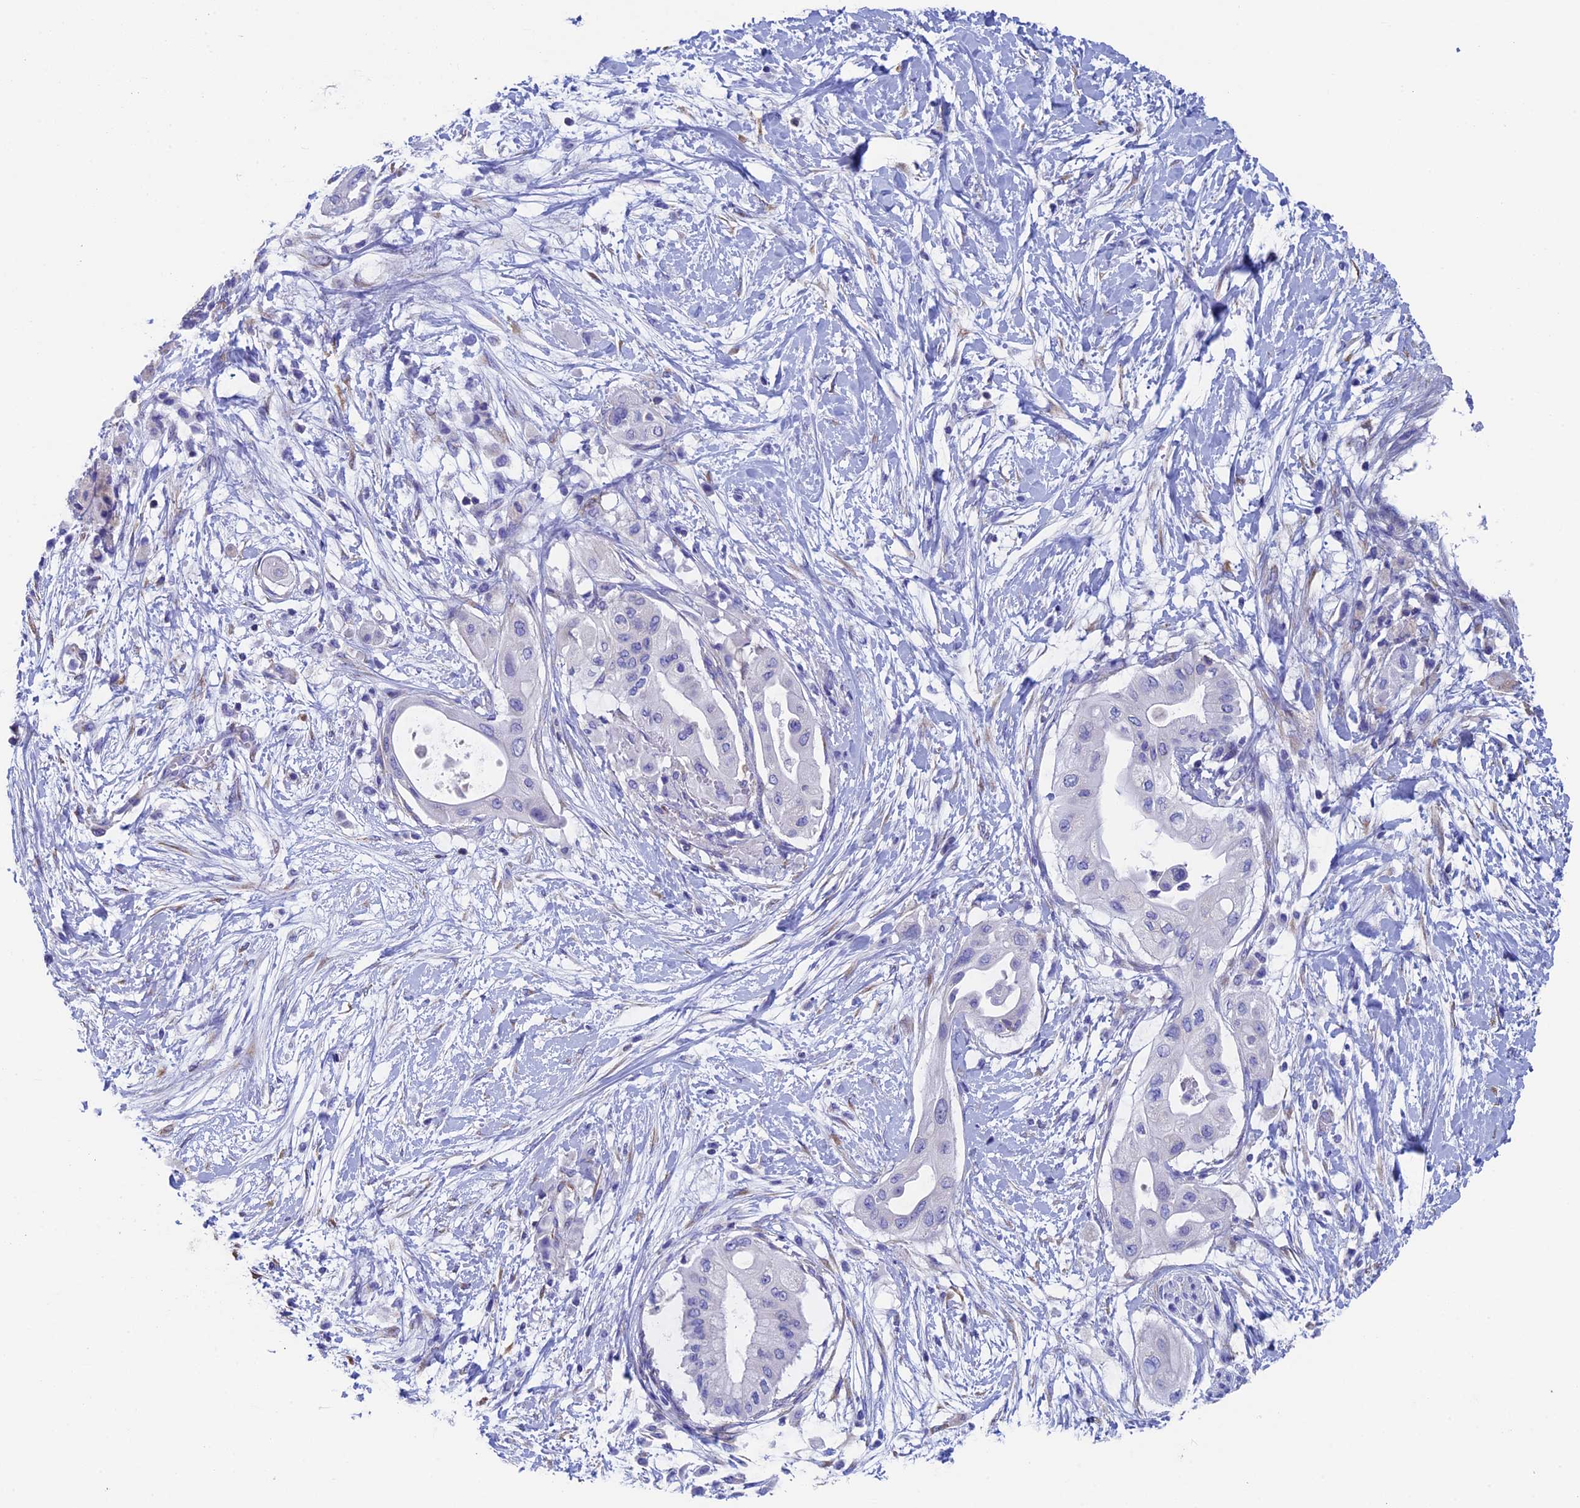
{"staining": {"intensity": "negative", "quantity": "none", "location": "none"}, "tissue": "pancreatic cancer", "cell_type": "Tumor cells", "image_type": "cancer", "snomed": [{"axis": "morphology", "description": "Adenocarcinoma, NOS"}, {"axis": "topography", "description": "Pancreas"}], "caption": "High magnification brightfield microscopy of pancreatic adenocarcinoma stained with DAB (3,3'-diaminobenzidine) (brown) and counterstained with hematoxylin (blue): tumor cells show no significant positivity.", "gene": "SEPTIN1", "patient": {"sex": "male", "age": 68}}